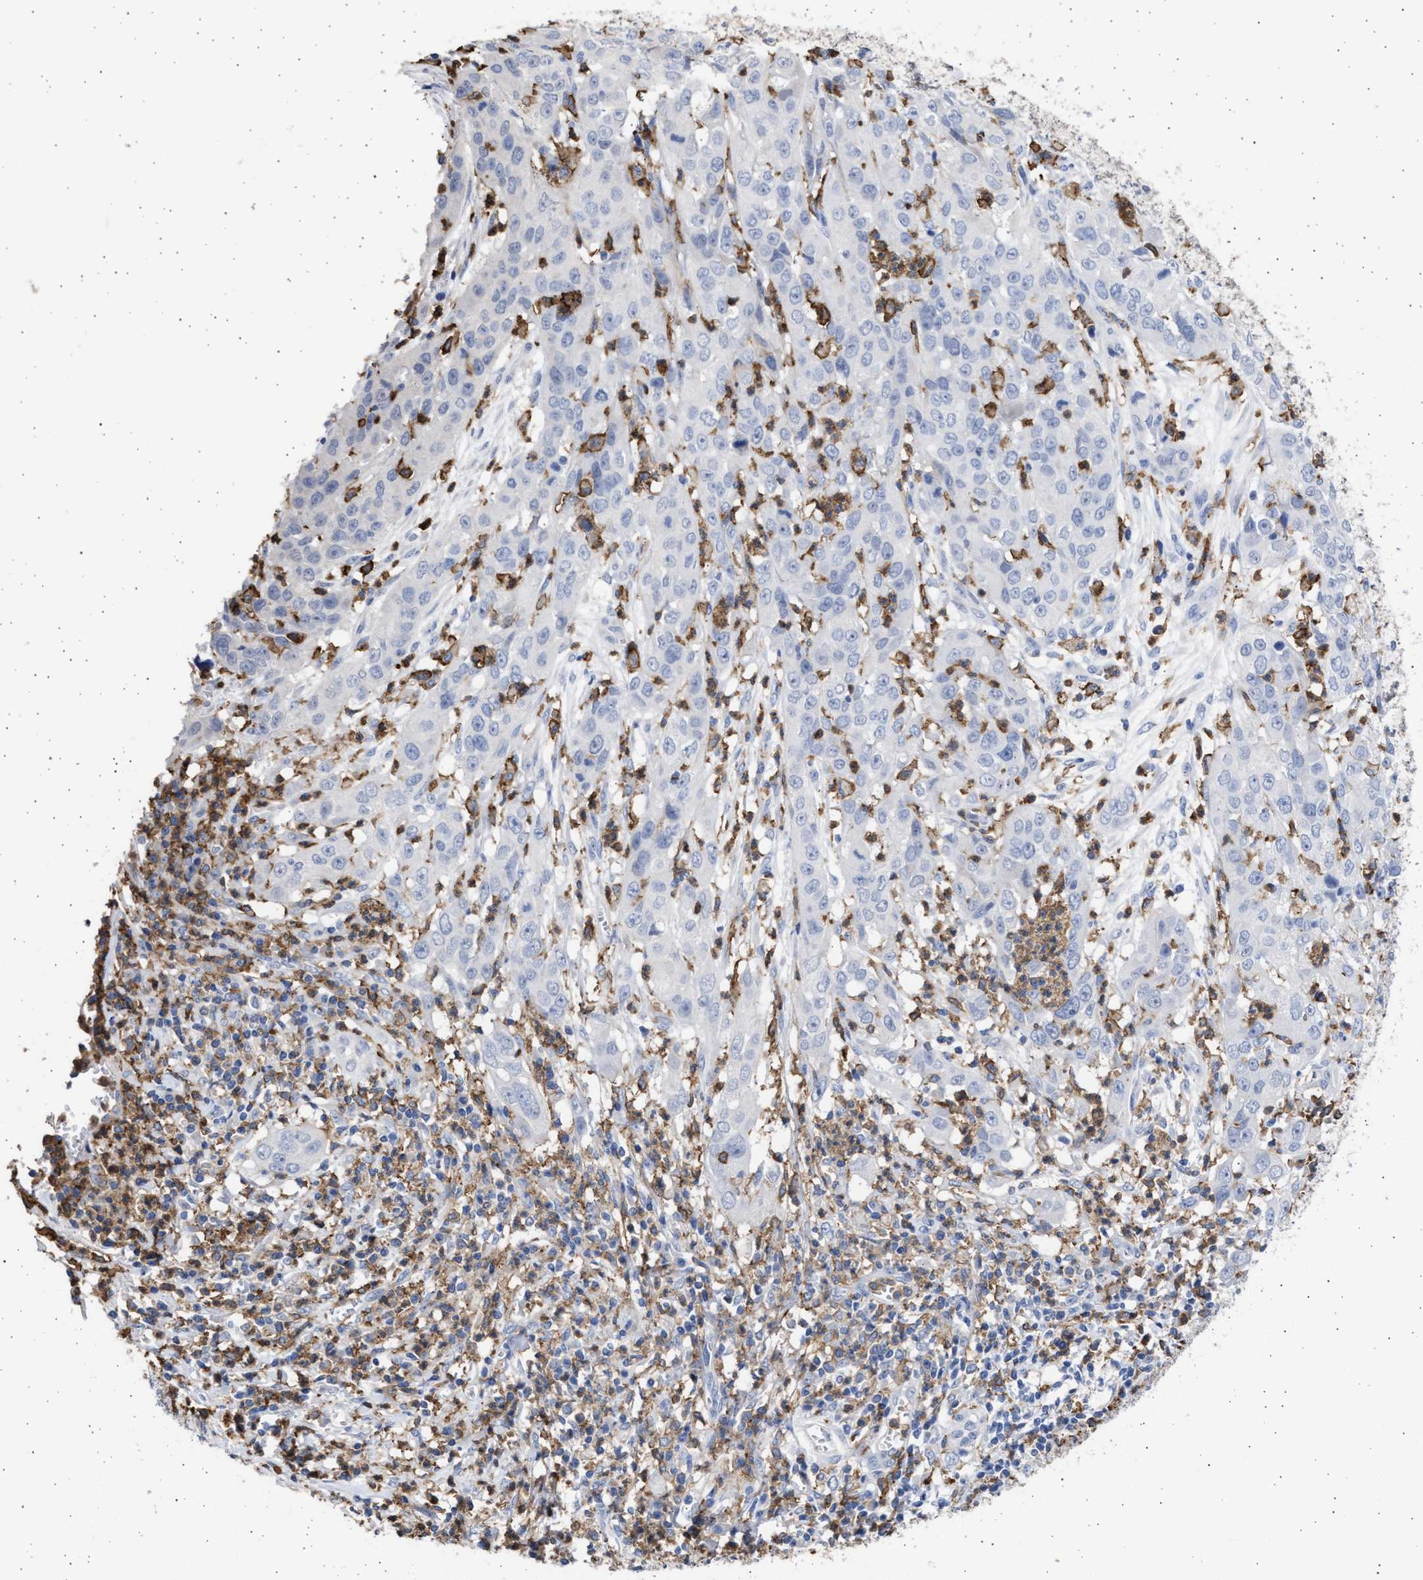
{"staining": {"intensity": "negative", "quantity": "none", "location": "none"}, "tissue": "cervical cancer", "cell_type": "Tumor cells", "image_type": "cancer", "snomed": [{"axis": "morphology", "description": "Squamous cell carcinoma, NOS"}, {"axis": "topography", "description": "Cervix"}], "caption": "Histopathology image shows no significant protein staining in tumor cells of cervical cancer (squamous cell carcinoma).", "gene": "FCER1A", "patient": {"sex": "female", "age": 32}}